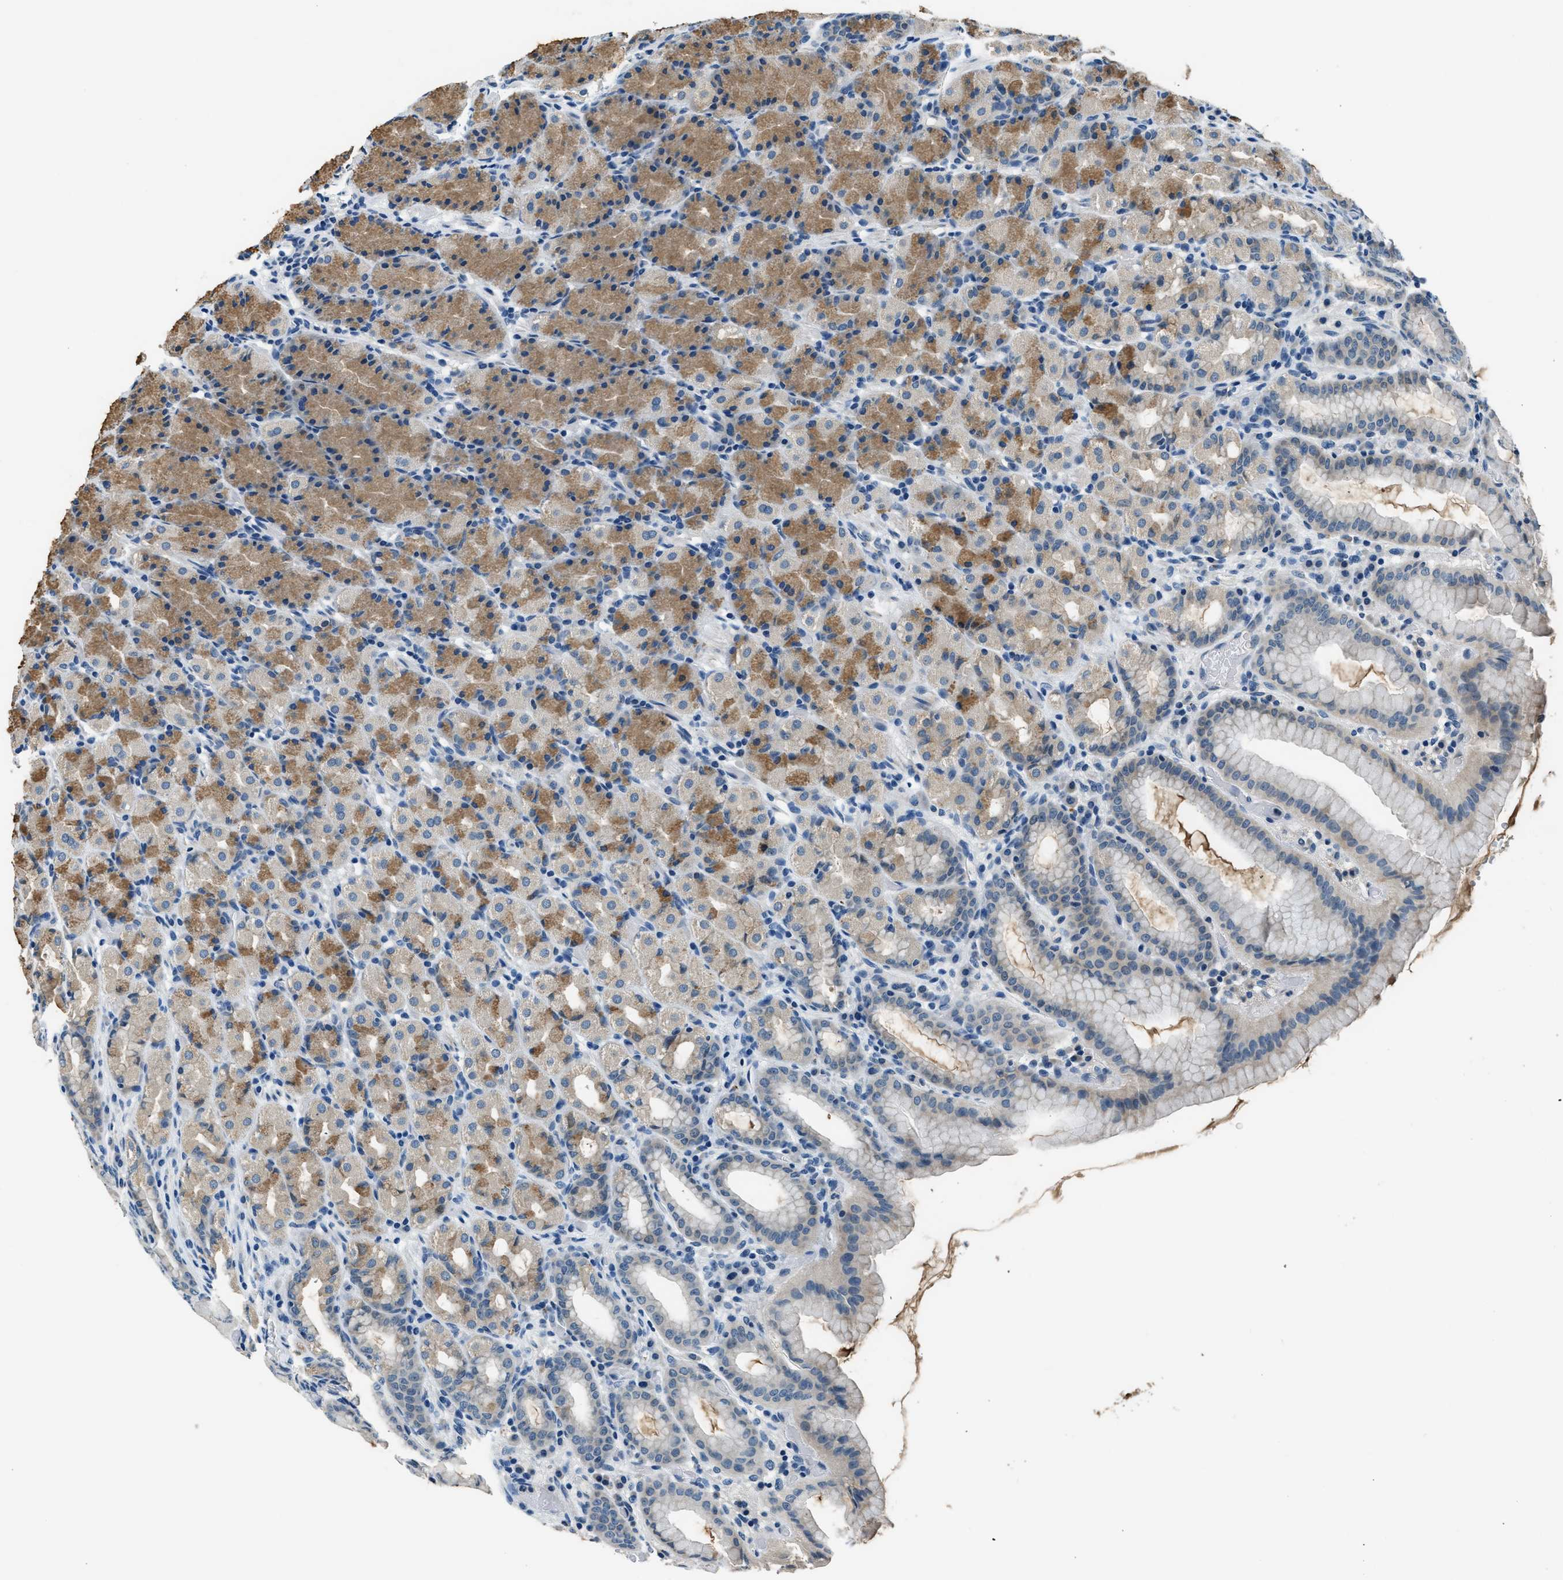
{"staining": {"intensity": "moderate", "quantity": ">75%", "location": "cytoplasmic/membranous"}, "tissue": "stomach", "cell_type": "Glandular cells", "image_type": "normal", "snomed": [{"axis": "morphology", "description": "Normal tissue, NOS"}, {"axis": "topography", "description": "Stomach, upper"}], "caption": "Immunohistochemistry (DAB) staining of normal stomach displays moderate cytoplasmic/membranous protein expression in about >75% of glandular cells. (DAB (3,3'-diaminobenzidine) IHC with brightfield microscopy, high magnification).", "gene": "NME8", "patient": {"sex": "male", "age": 68}}